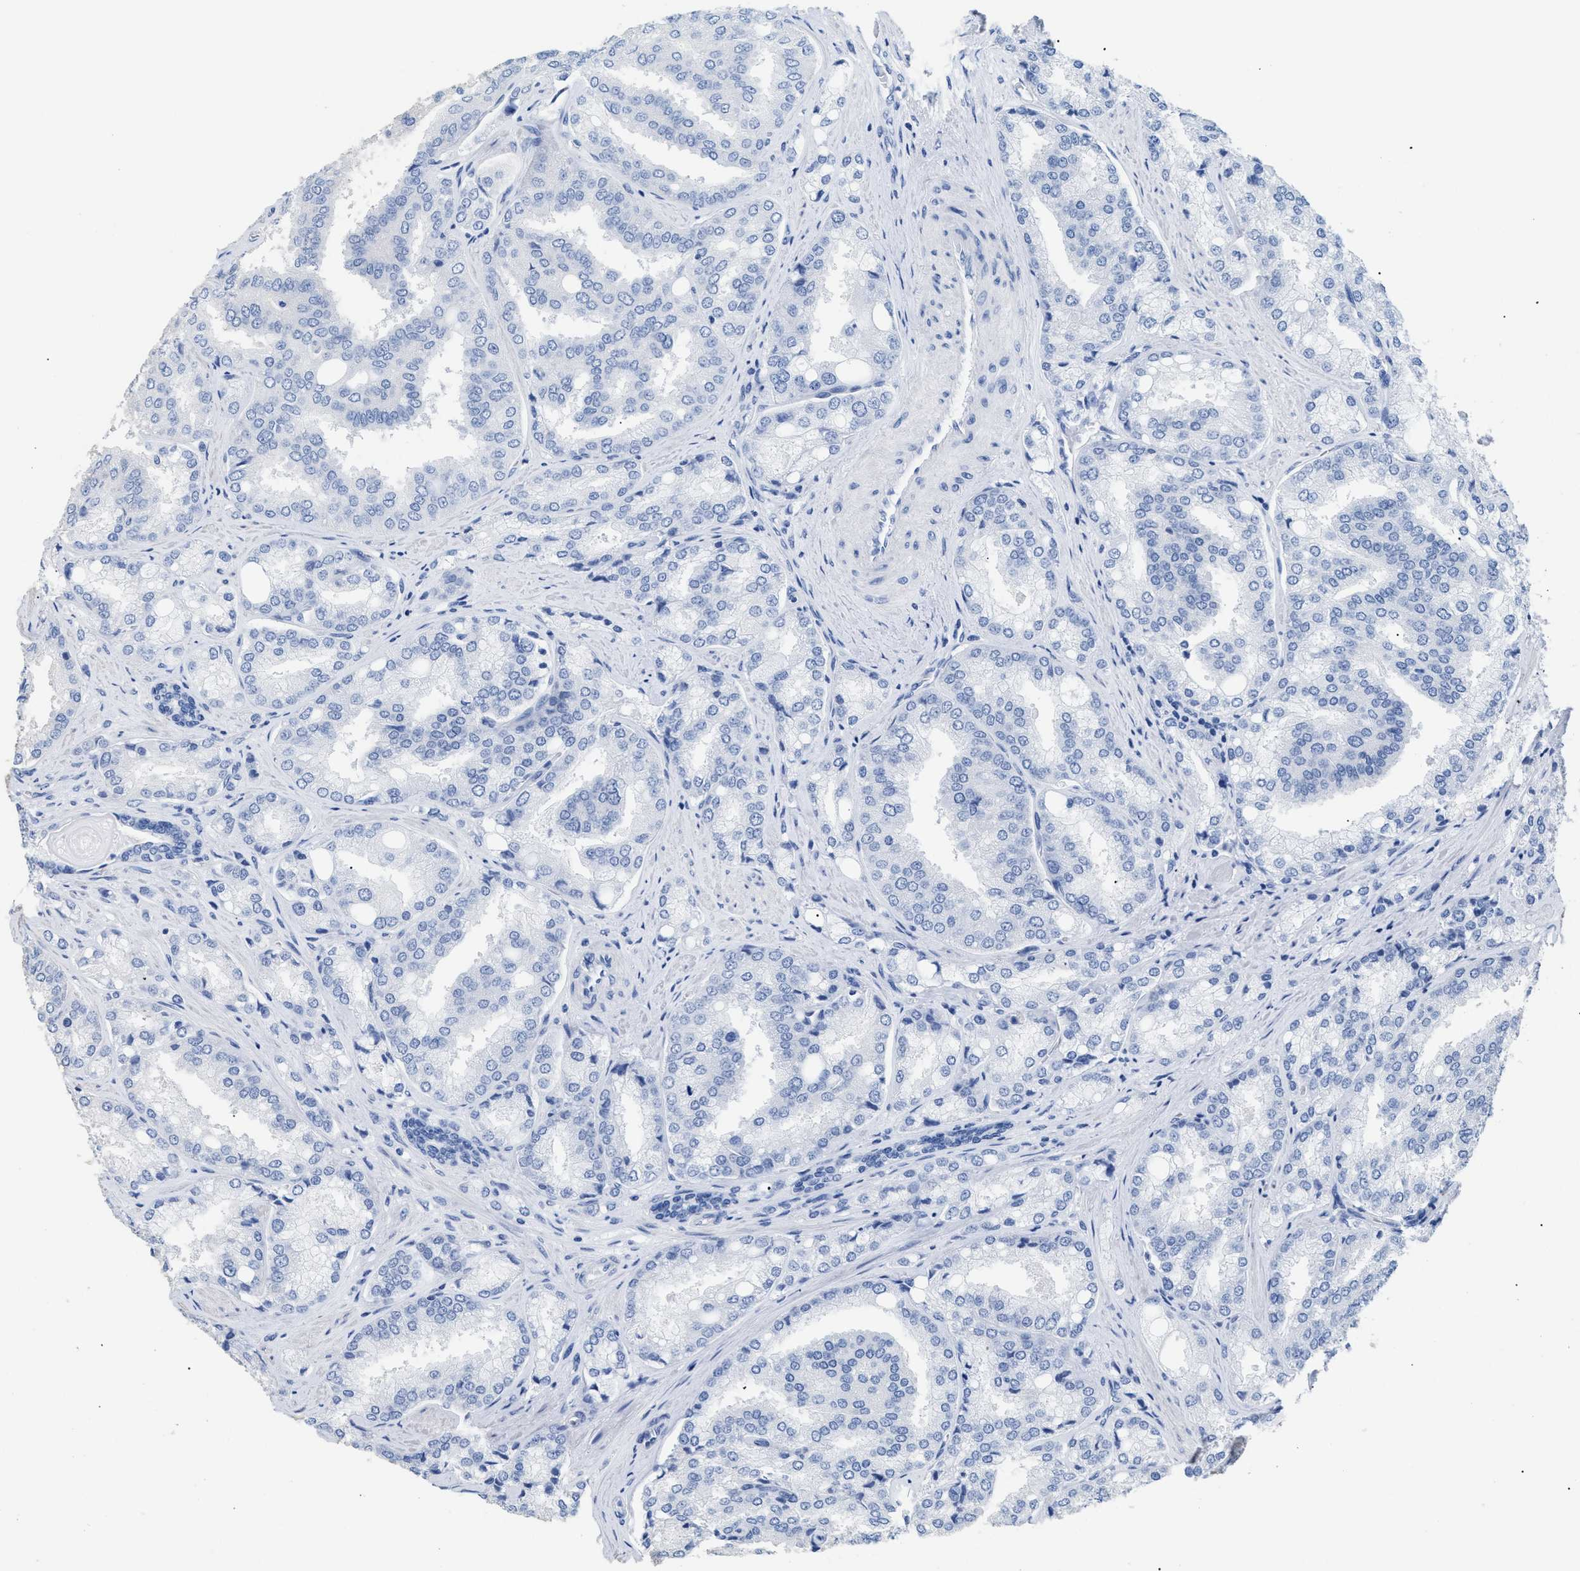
{"staining": {"intensity": "negative", "quantity": "none", "location": "none"}, "tissue": "prostate cancer", "cell_type": "Tumor cells", "image_type": "cancer", "snomed": [{"axis": "morphology", "description": "Adenocarcinoma, High grade"}, {"axis": "topography", "description": "Prostate"}], "caption": "A photomicrograph of human prostate high-grade adenocarcinoma is negative for staining in tumor cells. Brightfield microscopy of immunohistochemistry (IHC) stained with DAB (3,3'-diaminobenzidine) (brown) and hematoxylin (blue), captured at high magnification.", "gene": "DLC1", "patient": {"sex": "male", "age": 50}}